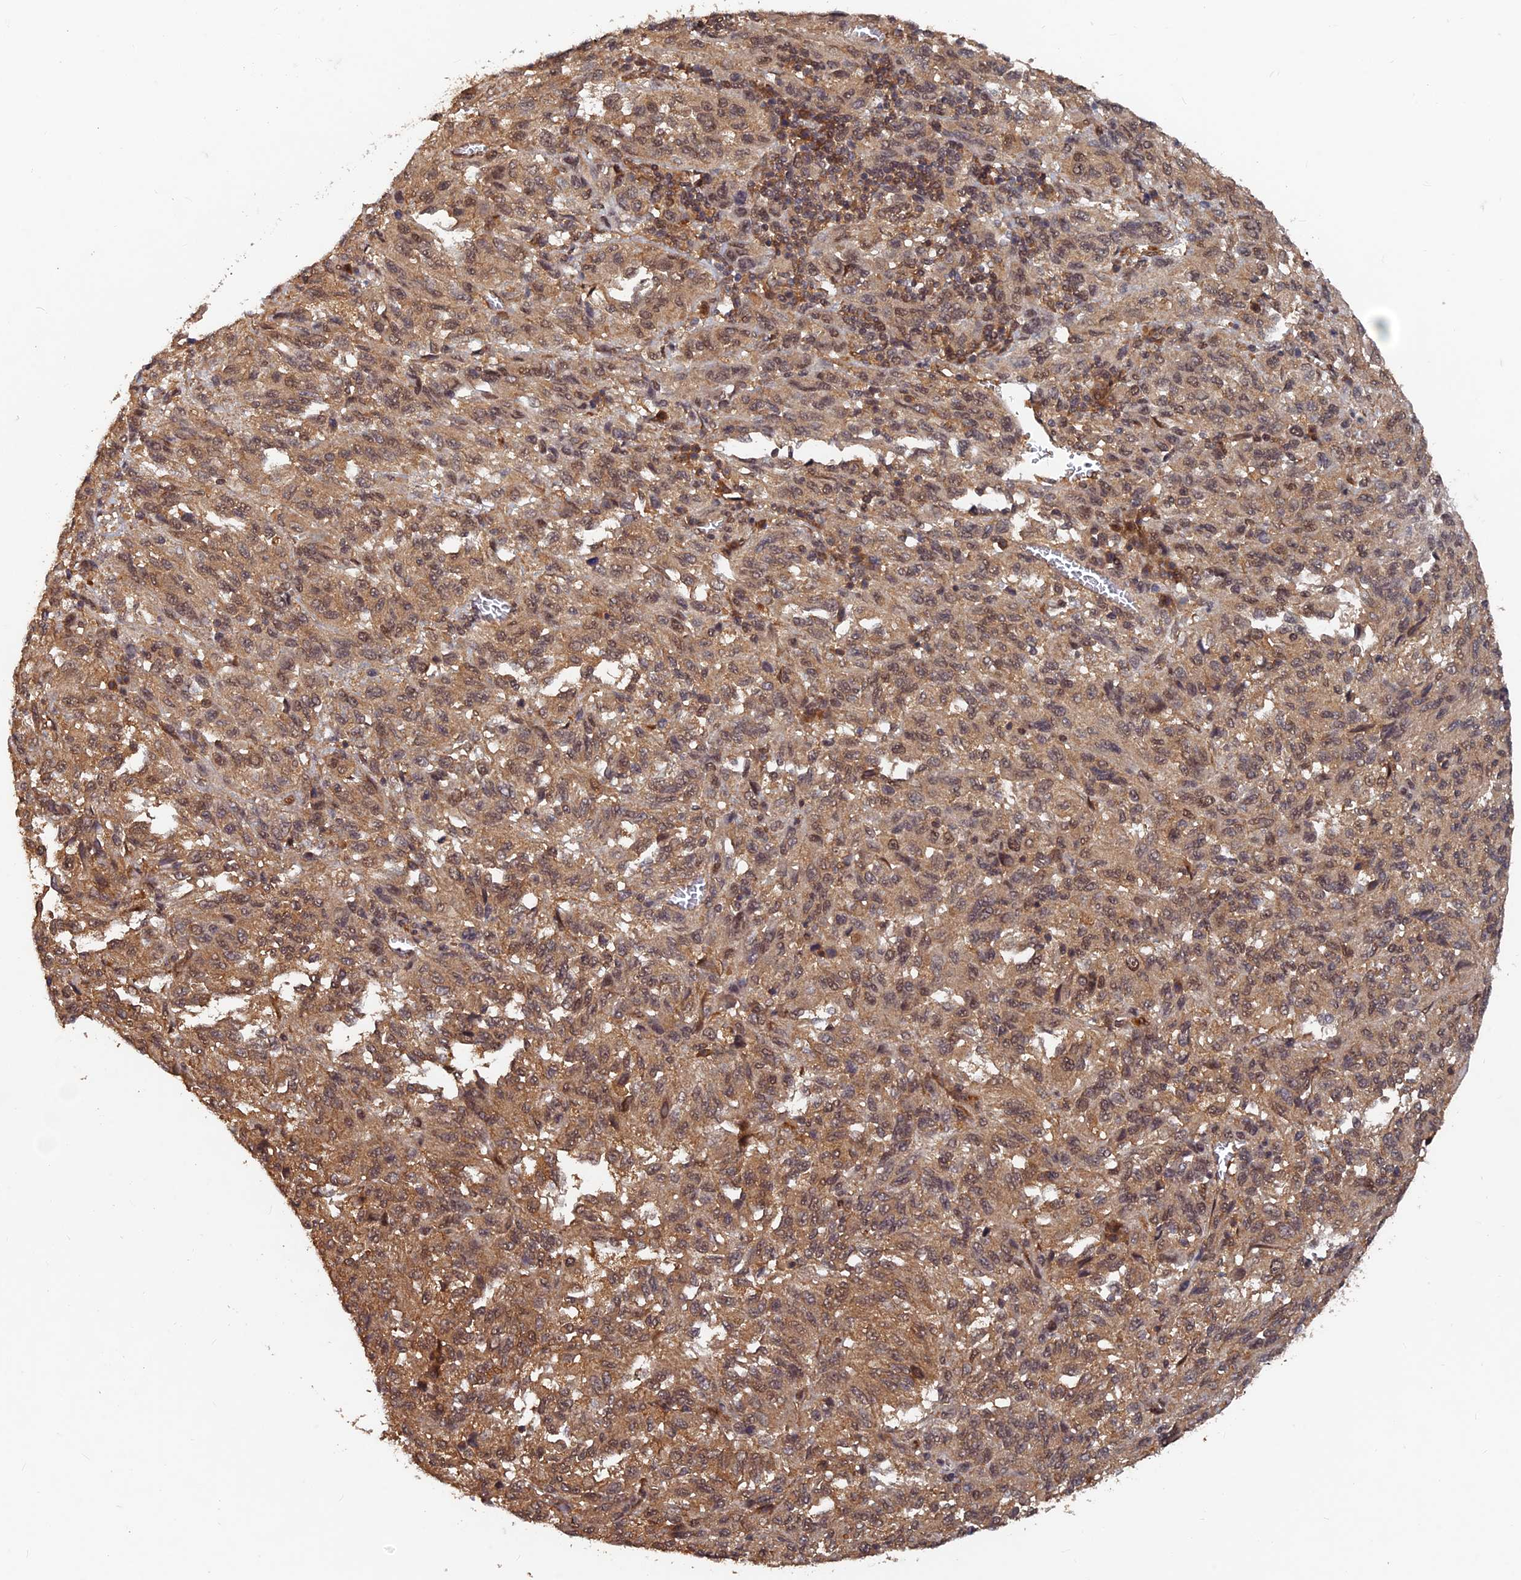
{"staining": {"intensity": "moderate", "quantity": ">75%", "location": "cytoplasmic/membranous,nuclear"}, "tissue": "melanoma", "cell_type": "Tumor cells", "image_type": "cancer", "snomed": [{"axis": "morphology", "description": "Malignant melanoma, Metastatic site"}, {"axis": "topography", "description": "Lung"}], "caption": "Immunohistochemical staining of human melanoma shows moderate cytoplasmic/membranous and nuclear protein positivity in about >75% of tumor cells.", "gene": "FAM53C", "patient": {"sex": "male", "age": 64}}